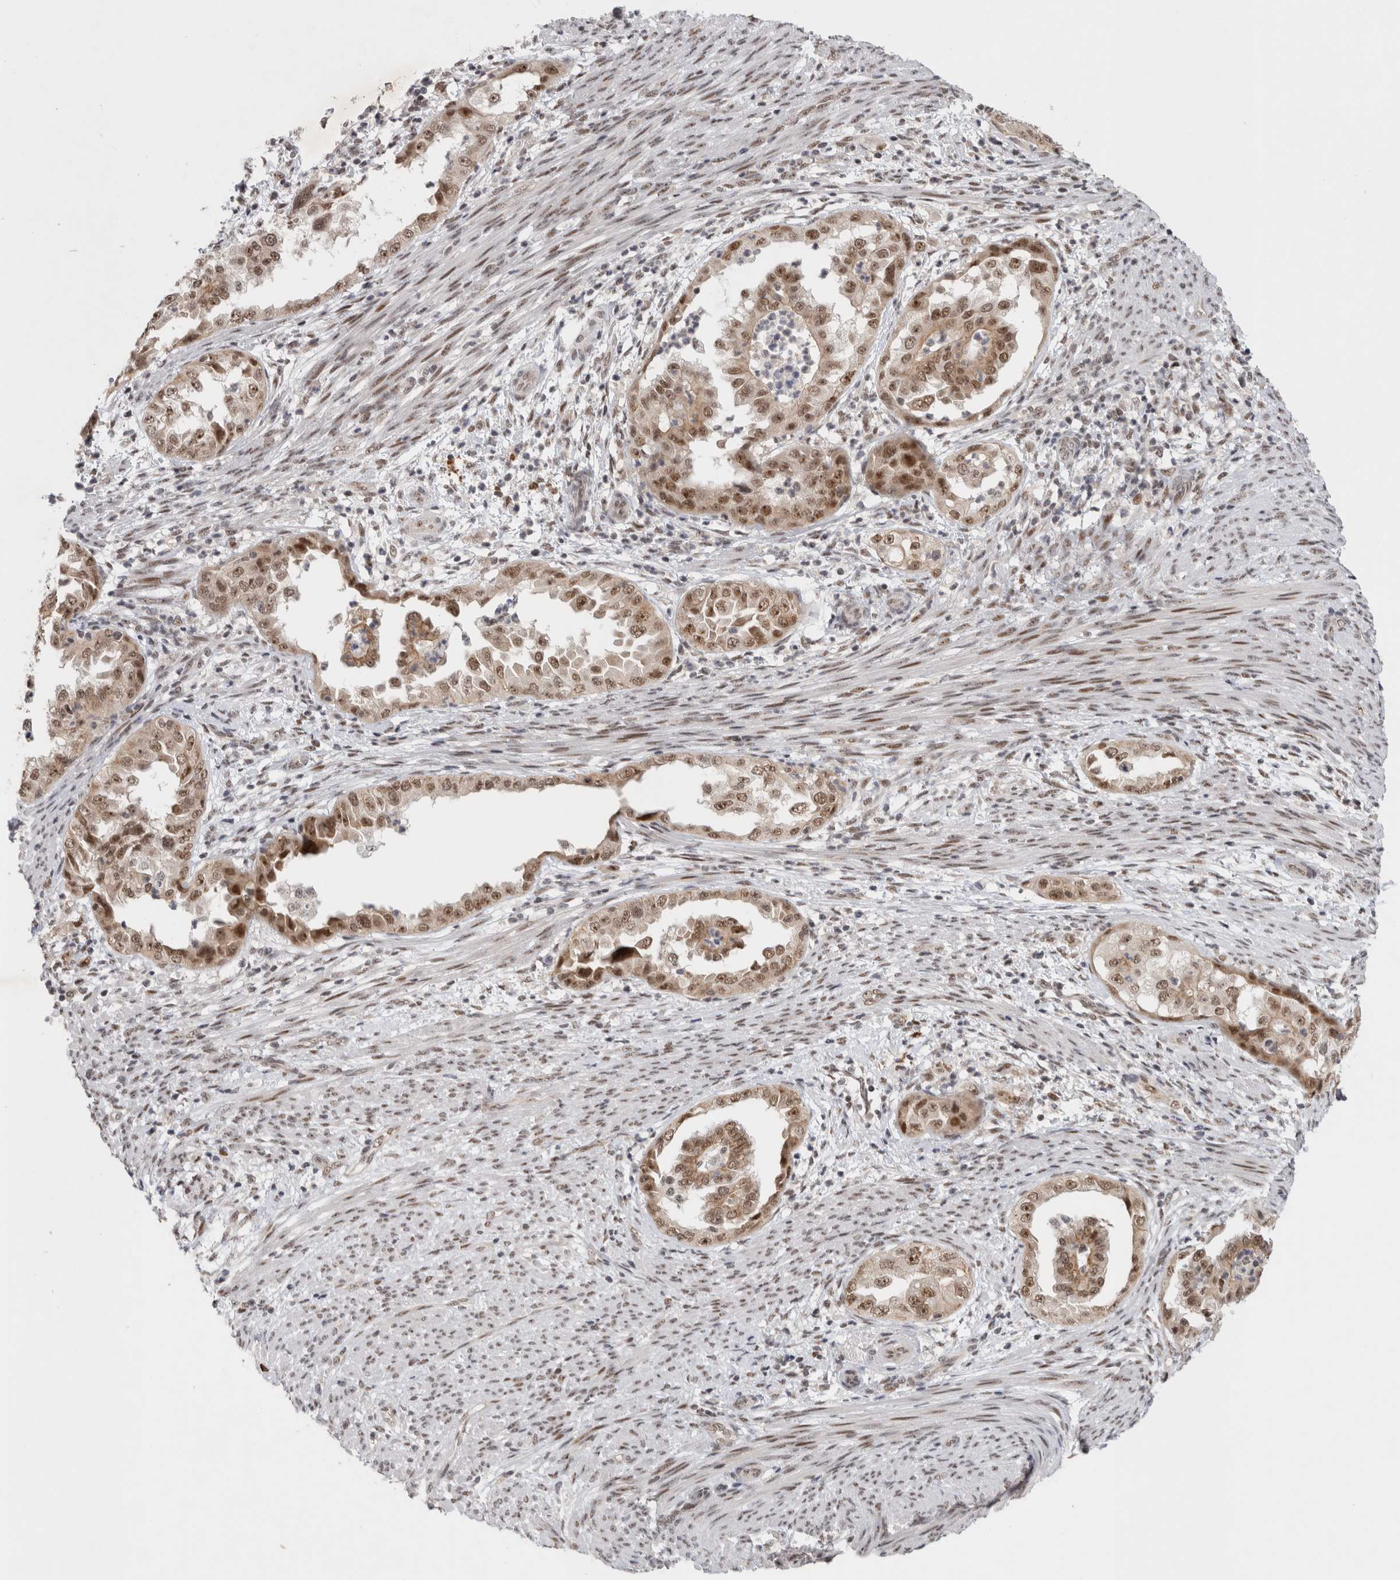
{"staining": {"intensity": "moderate", "quantity": ">75%", "location": "nuclear"}, "tissue": "endometrial cancer", "cell_type": "Tumor cells", "image_type": "cancer", "snomed": [{"axis": "morphology", "description": "Adenocarcinoma, NOS"}, {"axis": "topography", "description": "Endometrium"}], "caption": "This image exhibits adenocarcinoma (endometrial) stained with immunohistochemistry (IHC) to label a protein in brown. The nuclear of tumor cells show moderate positivity for the protein. Nuclei are counter-stained blue.", "gene": "HESX1", "patient": {"sex": "female", "age": 85}}